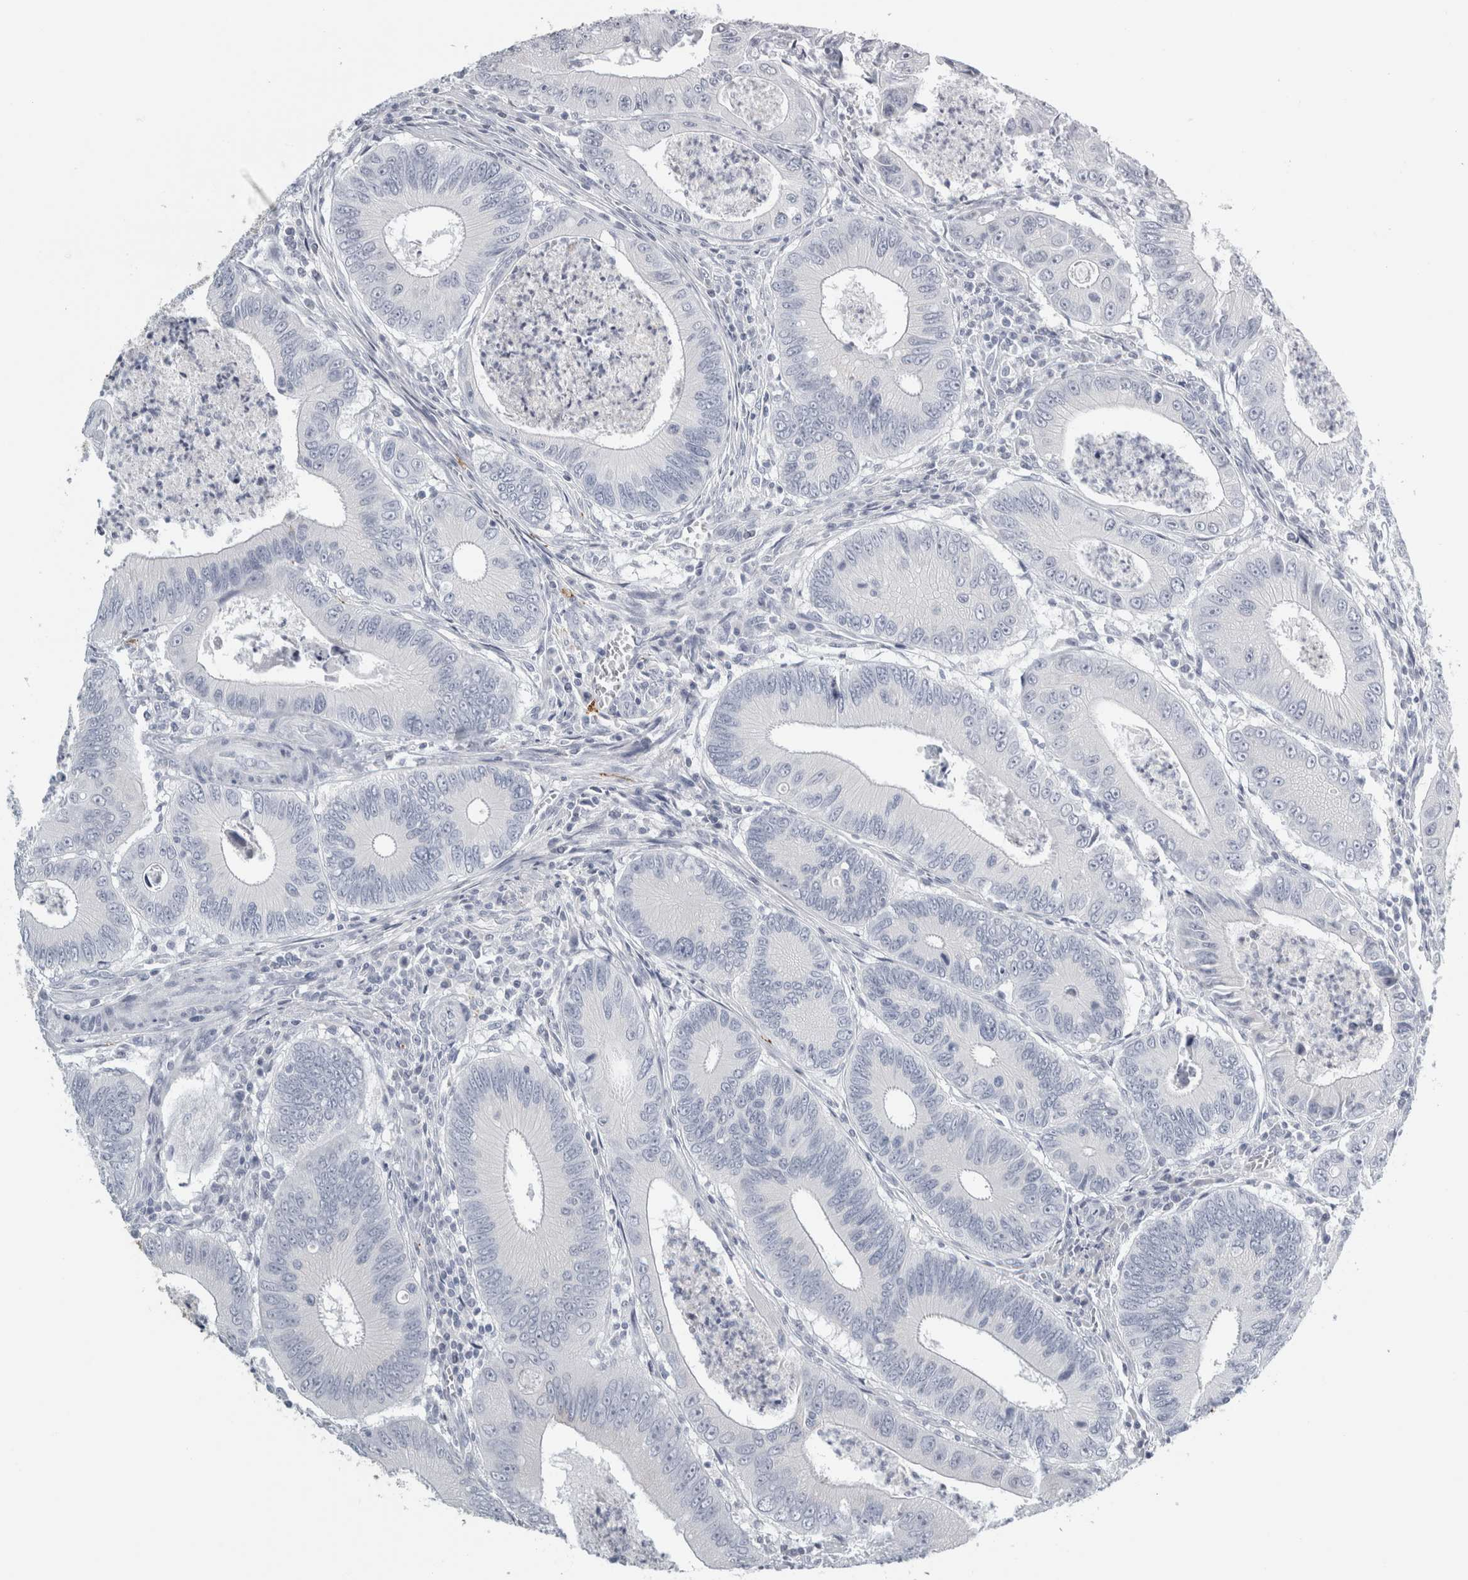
{"staining": {"intensity": "negative", "quantity": "none", "location": "none"}, "tissue": "colorectal cancer", "cell_type": "Tumor cells", "image_type": "cancer", "snomed": [{"axis": "morphology", "description": "Inflammation, NOS"}, {"axis": "morphology", "description": "Adenocarcinoma, NOS"}, {"axis": "topography", "description": "Colon"}], "caption": "The image shows no staining of tumor cells in colorectal adenocarcinoma.", "gene": "CPE", "patient": {"sex": "male", "age": 72}}